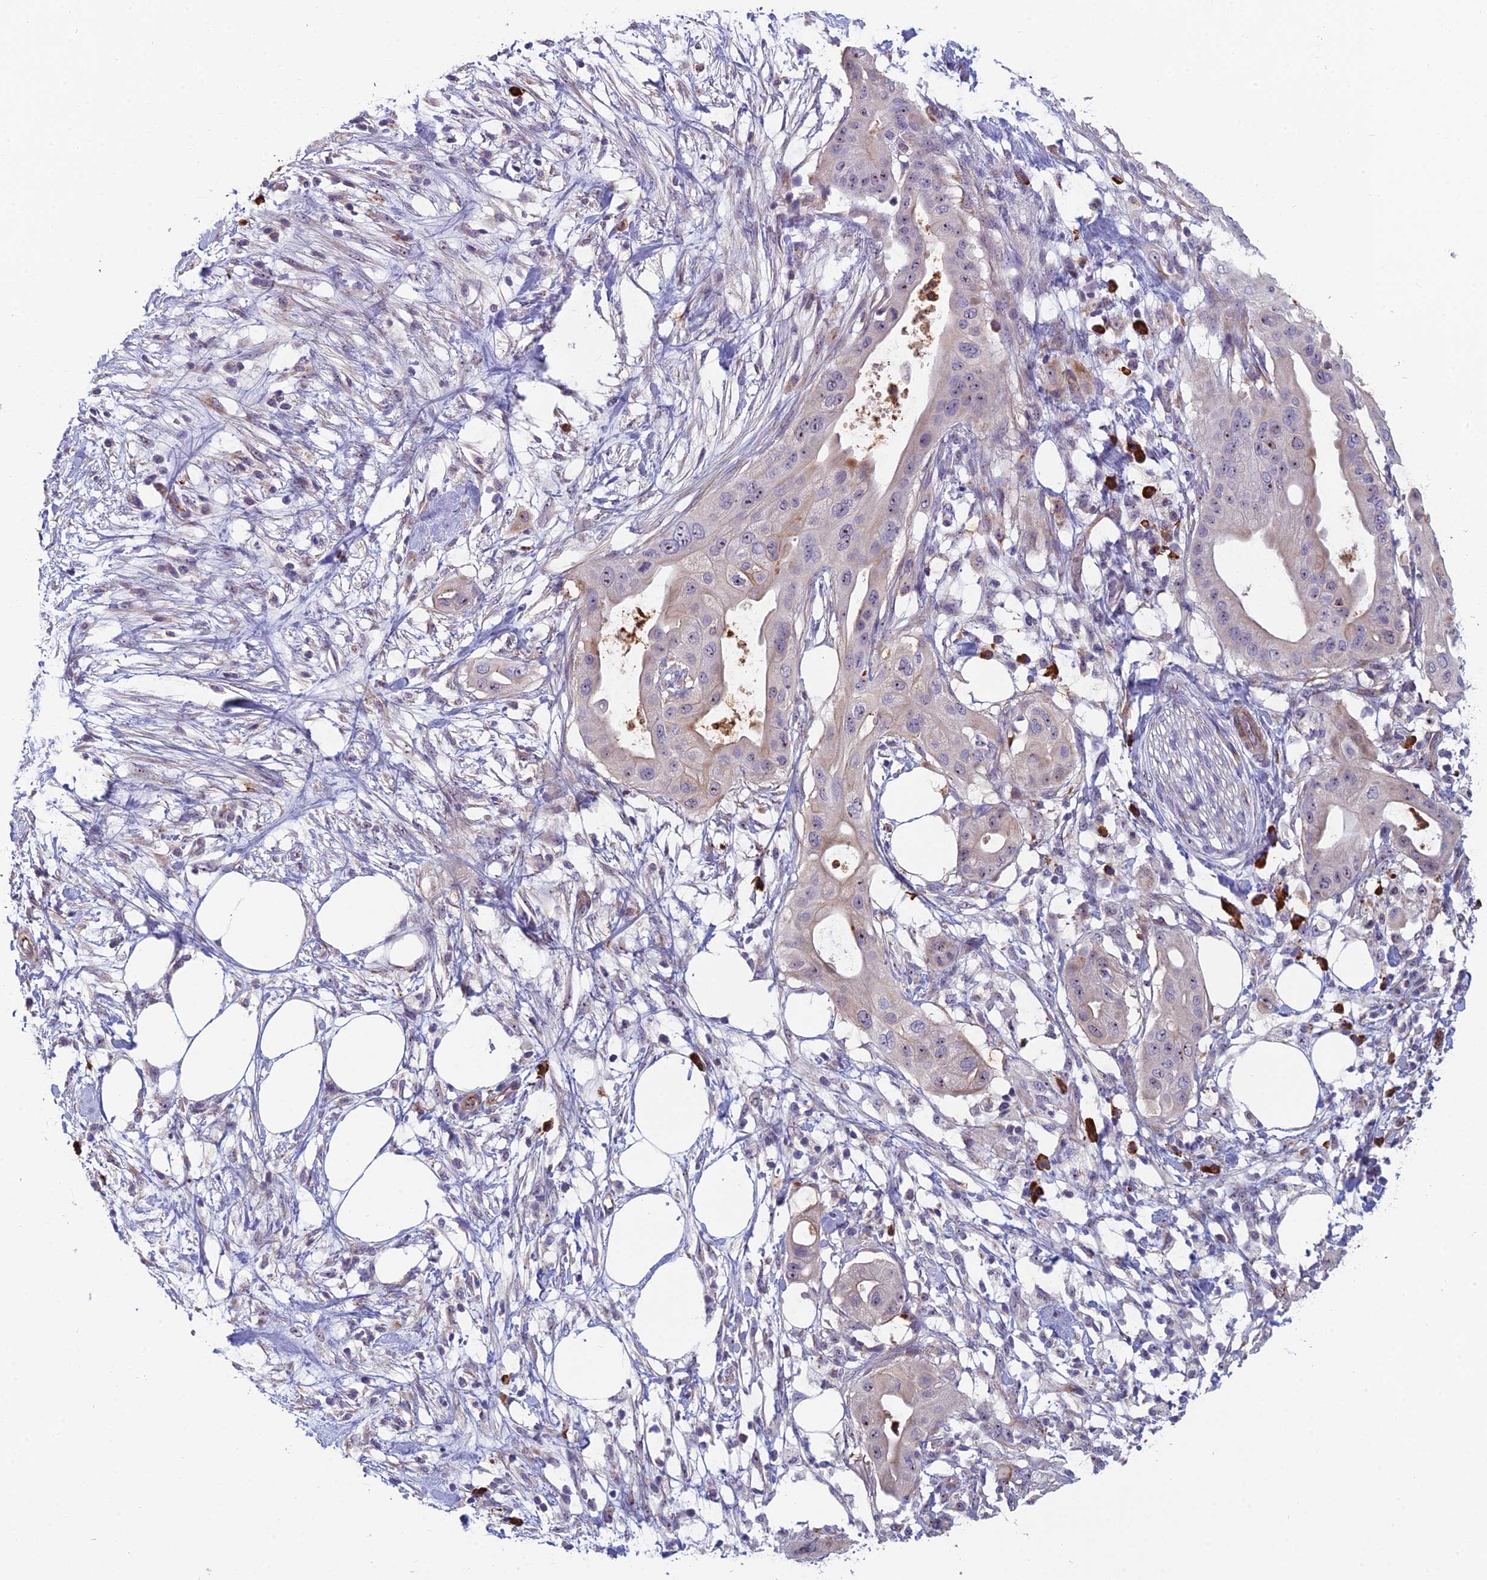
{"staining": {"intensity": "moderate", "quantity": "<25%", "location": "nuclear"}, "tissue": "pancreatic cancer", "cell_type": "Tumor cells", "image_type": "cancer", "snomed": [{"axis": "morphology", "description": "Adenocarcinoma, NOS"}, {"axis": "topography", "description": "Pancreas"}], "caption": "The image shows immunohistochemical staining of pancreatic cancer (adenocarcinoma). There is moderate nuclear staining is present in approximately <25% of tumor cells.", "gene": "NOC2L", "patient": {"sex": "male", "age": 68}}